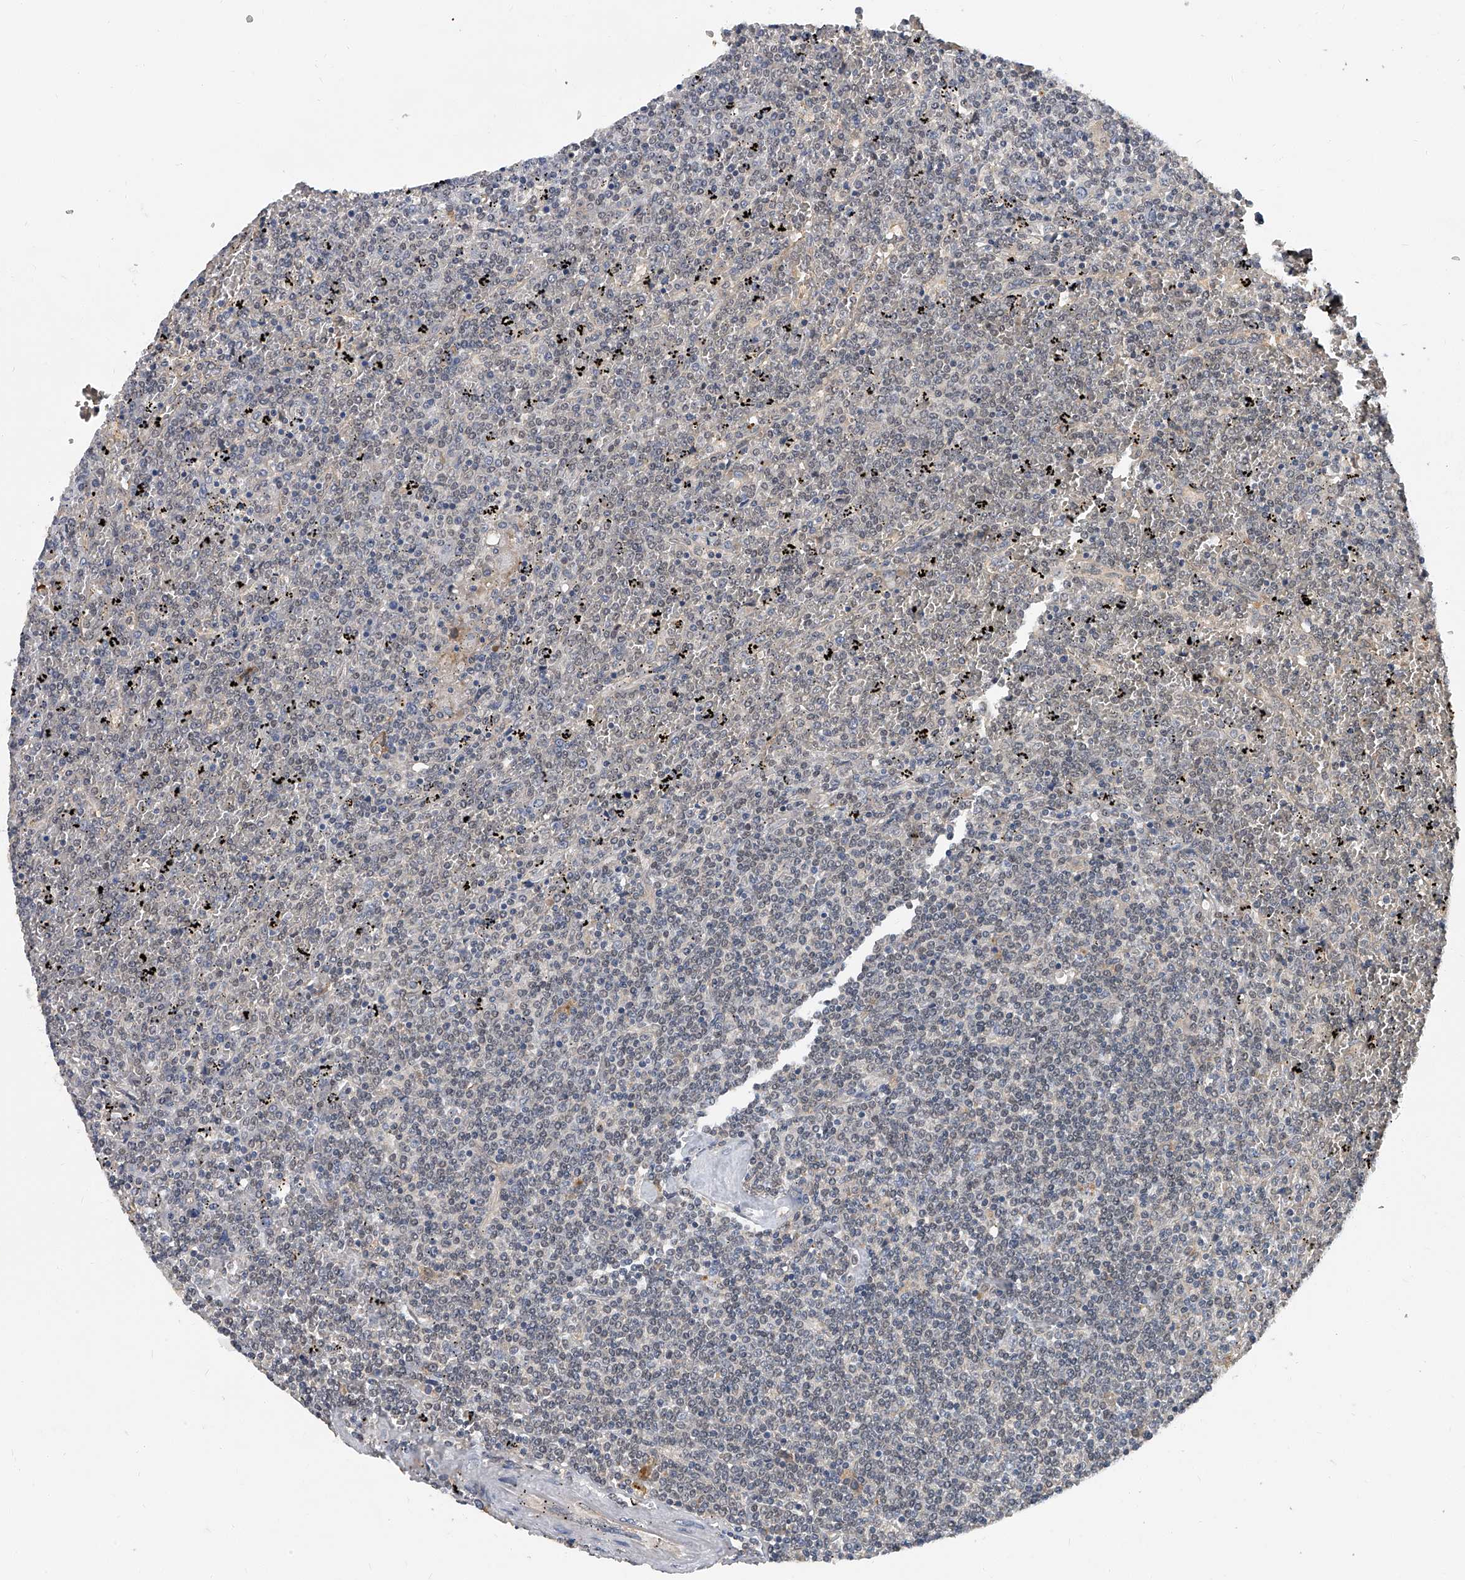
{"staining": {"intensity": "negative", "quantity": "none", "location": "none"}, "tissue": "lymphoma", "cell_type": "Tumor cells", "image_type": "cancer", "snomed": [{"axis": "morphology", "description": "Malignant lymphoma, non-Hodgkin's type, Low grade"}, {"axis": "topography", "description": "Spleen"}], "caption": "A micrograph of malignant lymphoma, non-Hodgkin's type (low-grade) stained for a protein demonstrates no brown staining in tumor cells.", "gene": "JAG2", "patient": {"sex": "female", "age": 19}}